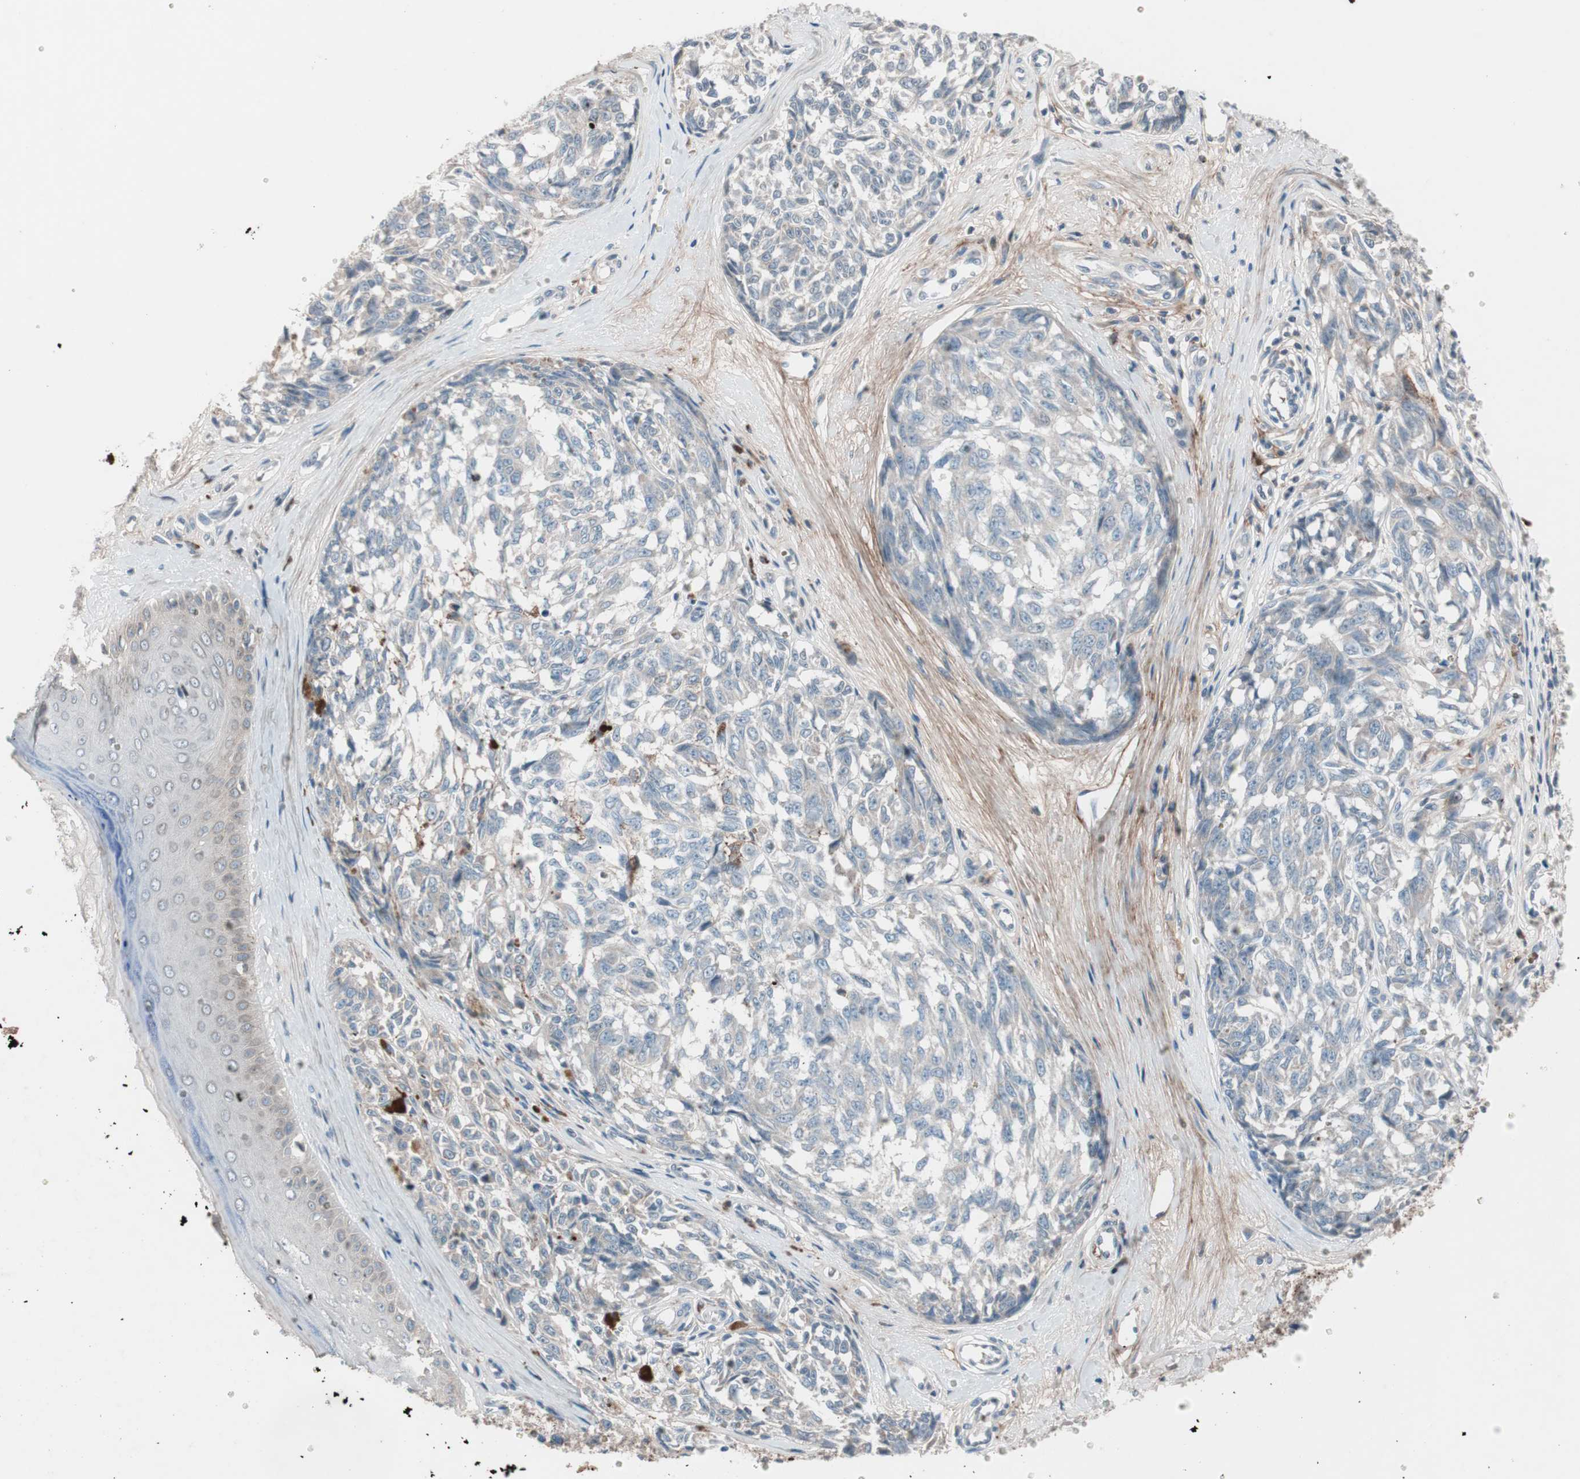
{"staining": {"intensity": "weak", "quantity": "<25%", "location": "cytoplasmic/membranous"}, "tissue": "melanoma", "cell_type": "Tumor cells", "image_type": "cancer", "snomed": [{"axis": "morphology", "description": "Malignant melanoma, NOS"}, {"axis": "topography", "description": "Skin"}], "caption": "This is a image of immunohistochemistry (IHC) staining of malignant melanoma, which shows no expression in tumor cells.", "gene": "GRB7", "patient": {"sex": "female", "age": 64}}